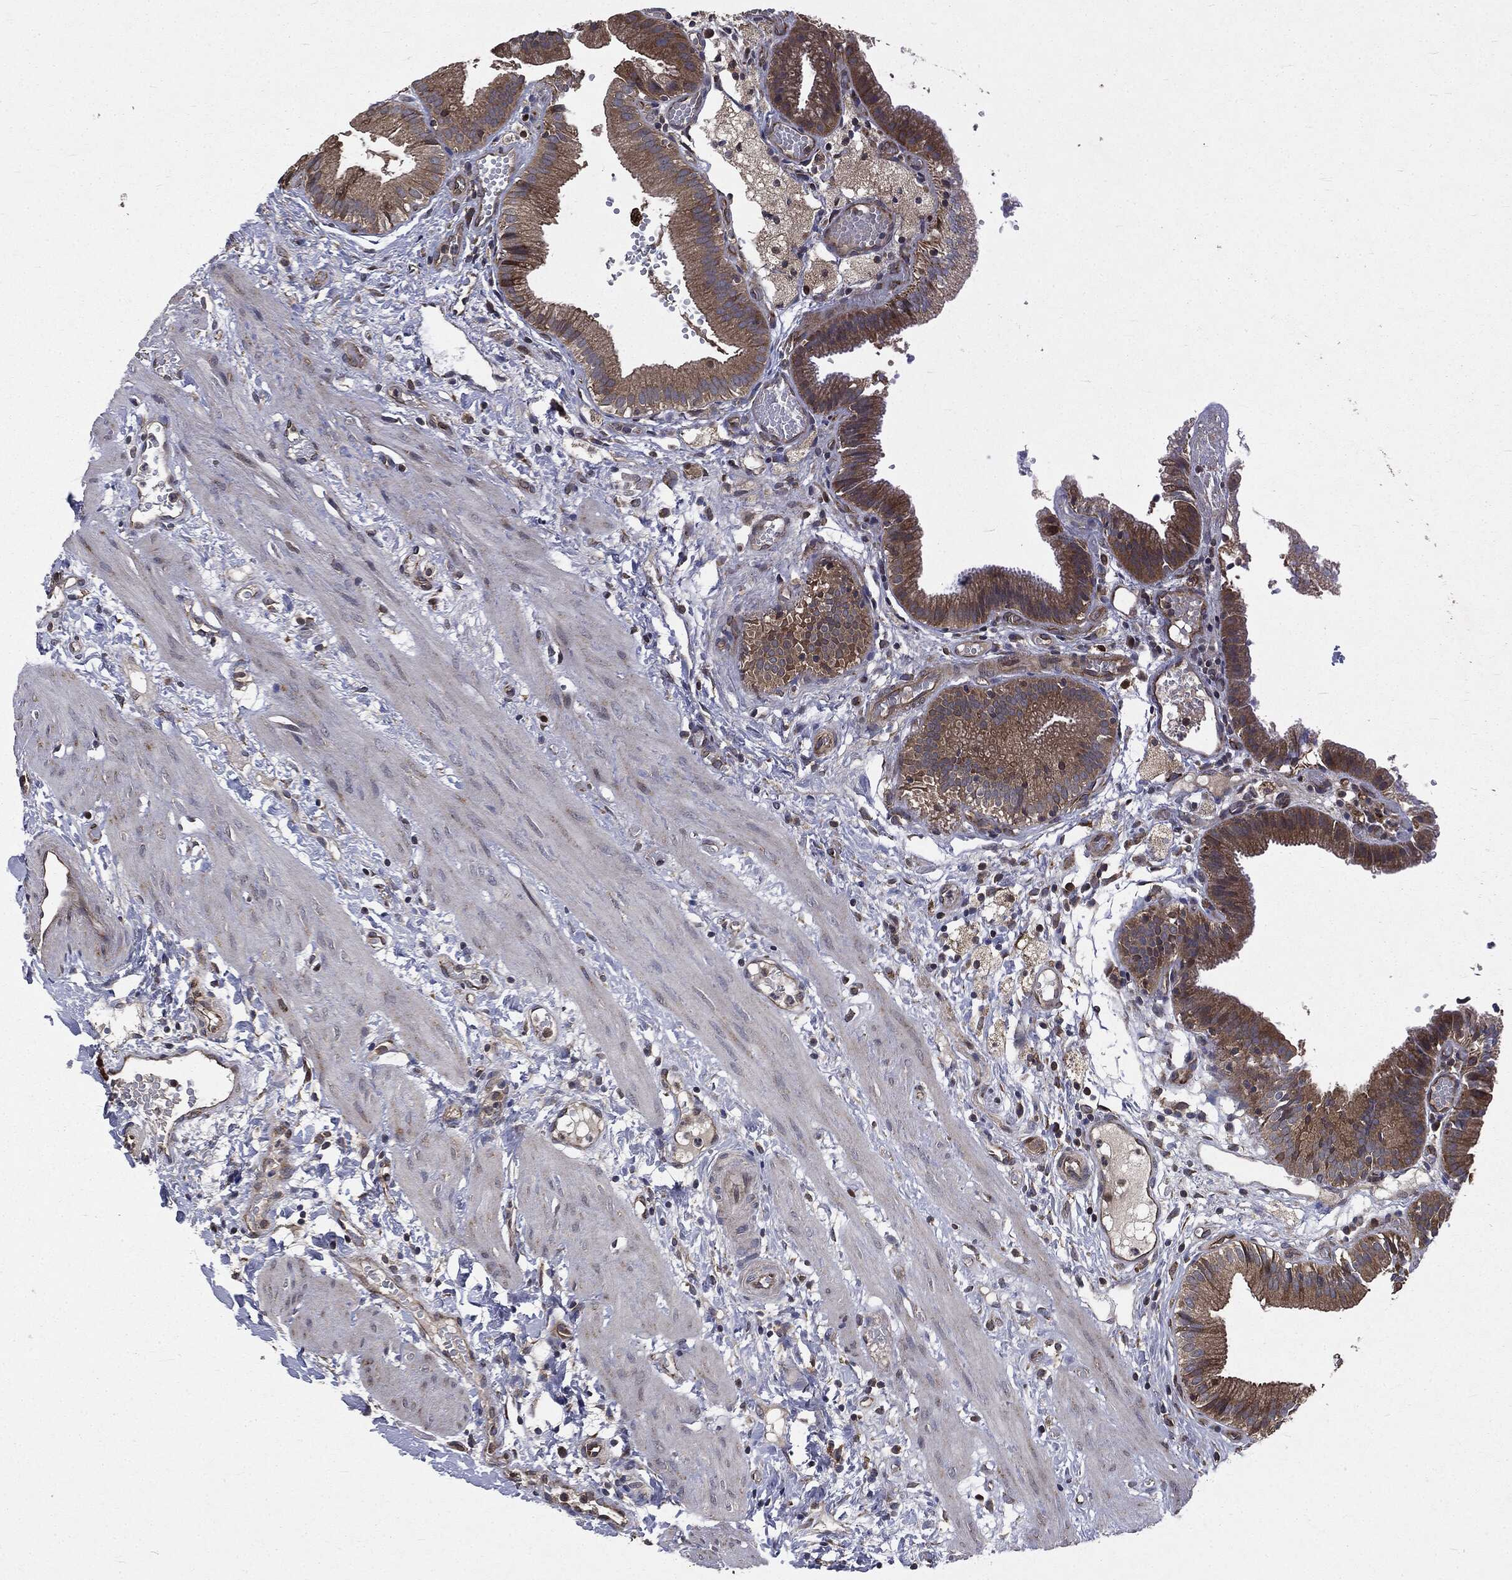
{"staining": {"intensity": "moderate", "quantity": ">75%", "location": "cytoplasmic/membranous"}, "tissue": "gallbladder", "cell_type": "Glandular cells", "image_type": "normal", "snomed": [{"axis": "morphology", "description": "Normal tissue, NOS"}, {"axis": "topography", "description": "Gallbladder"}], "caption": "High-power microscopy captured an immunohistochemistry (IHC) photomicrograph of unremarkable gallbladder, revealing moderate cytoplasmic/membranous positivity in approximately >75% of glandular cells.", "gene": "PLOD3", "patient": {"sex": "female", "age": 24}}